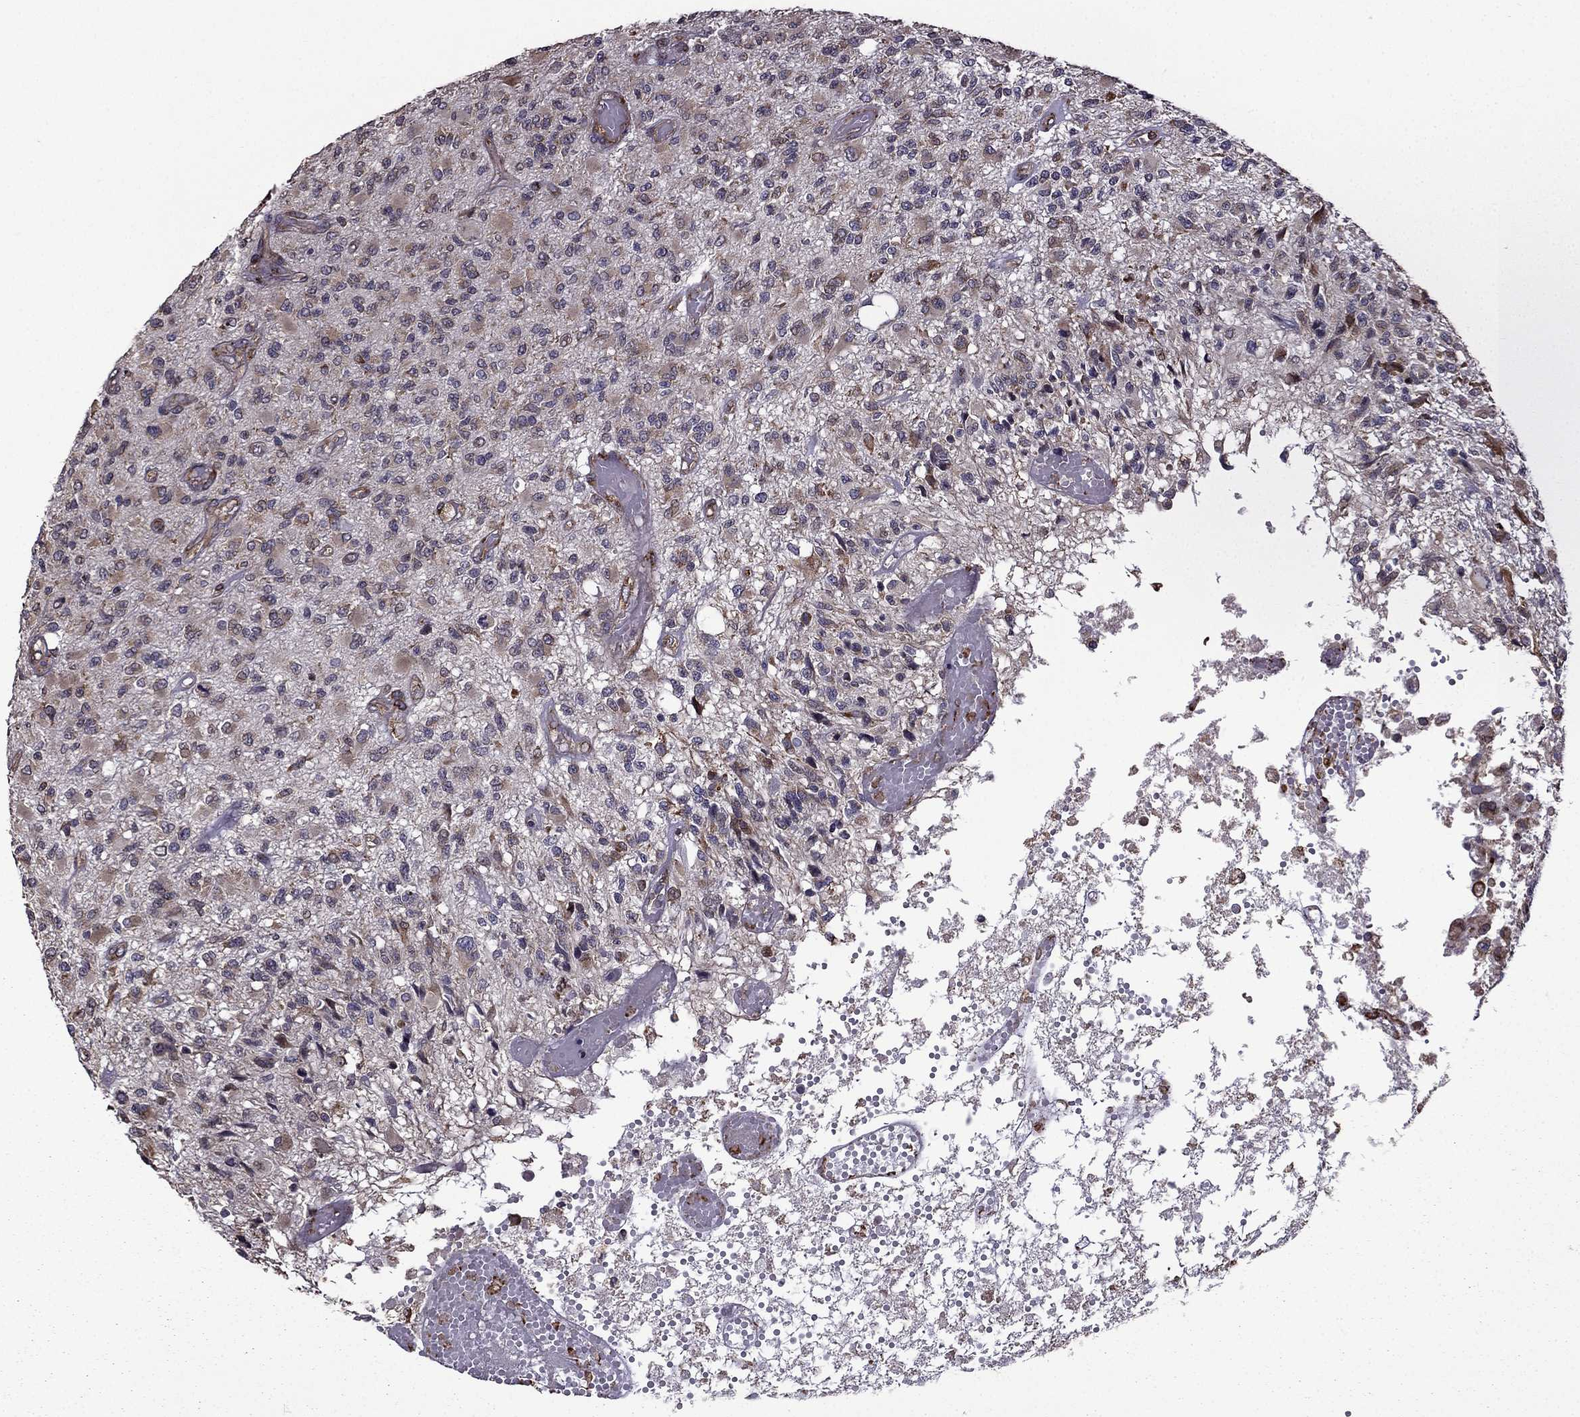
{"staining": {"intensity": "weak", "quantity": ">75%", "location": "cytoplasmic/membranous"}, "tissue": "glioma", "cell_type": "Tumor cells", "image_type": "cancer", "snomed": [{"axis": "morphology", "description": "Glioma, malignant, High grade"}, {"axis": "topography", "description": "Brain"}], "caption": "Malignant glioma (high-grade) stained for a protein (brown) exhibits weak cytoplasmic/membranous positive positivity in about >75% of tumor cells.", "gene": "IKBIP", "patient": {"sex": "female", "age": 63}}